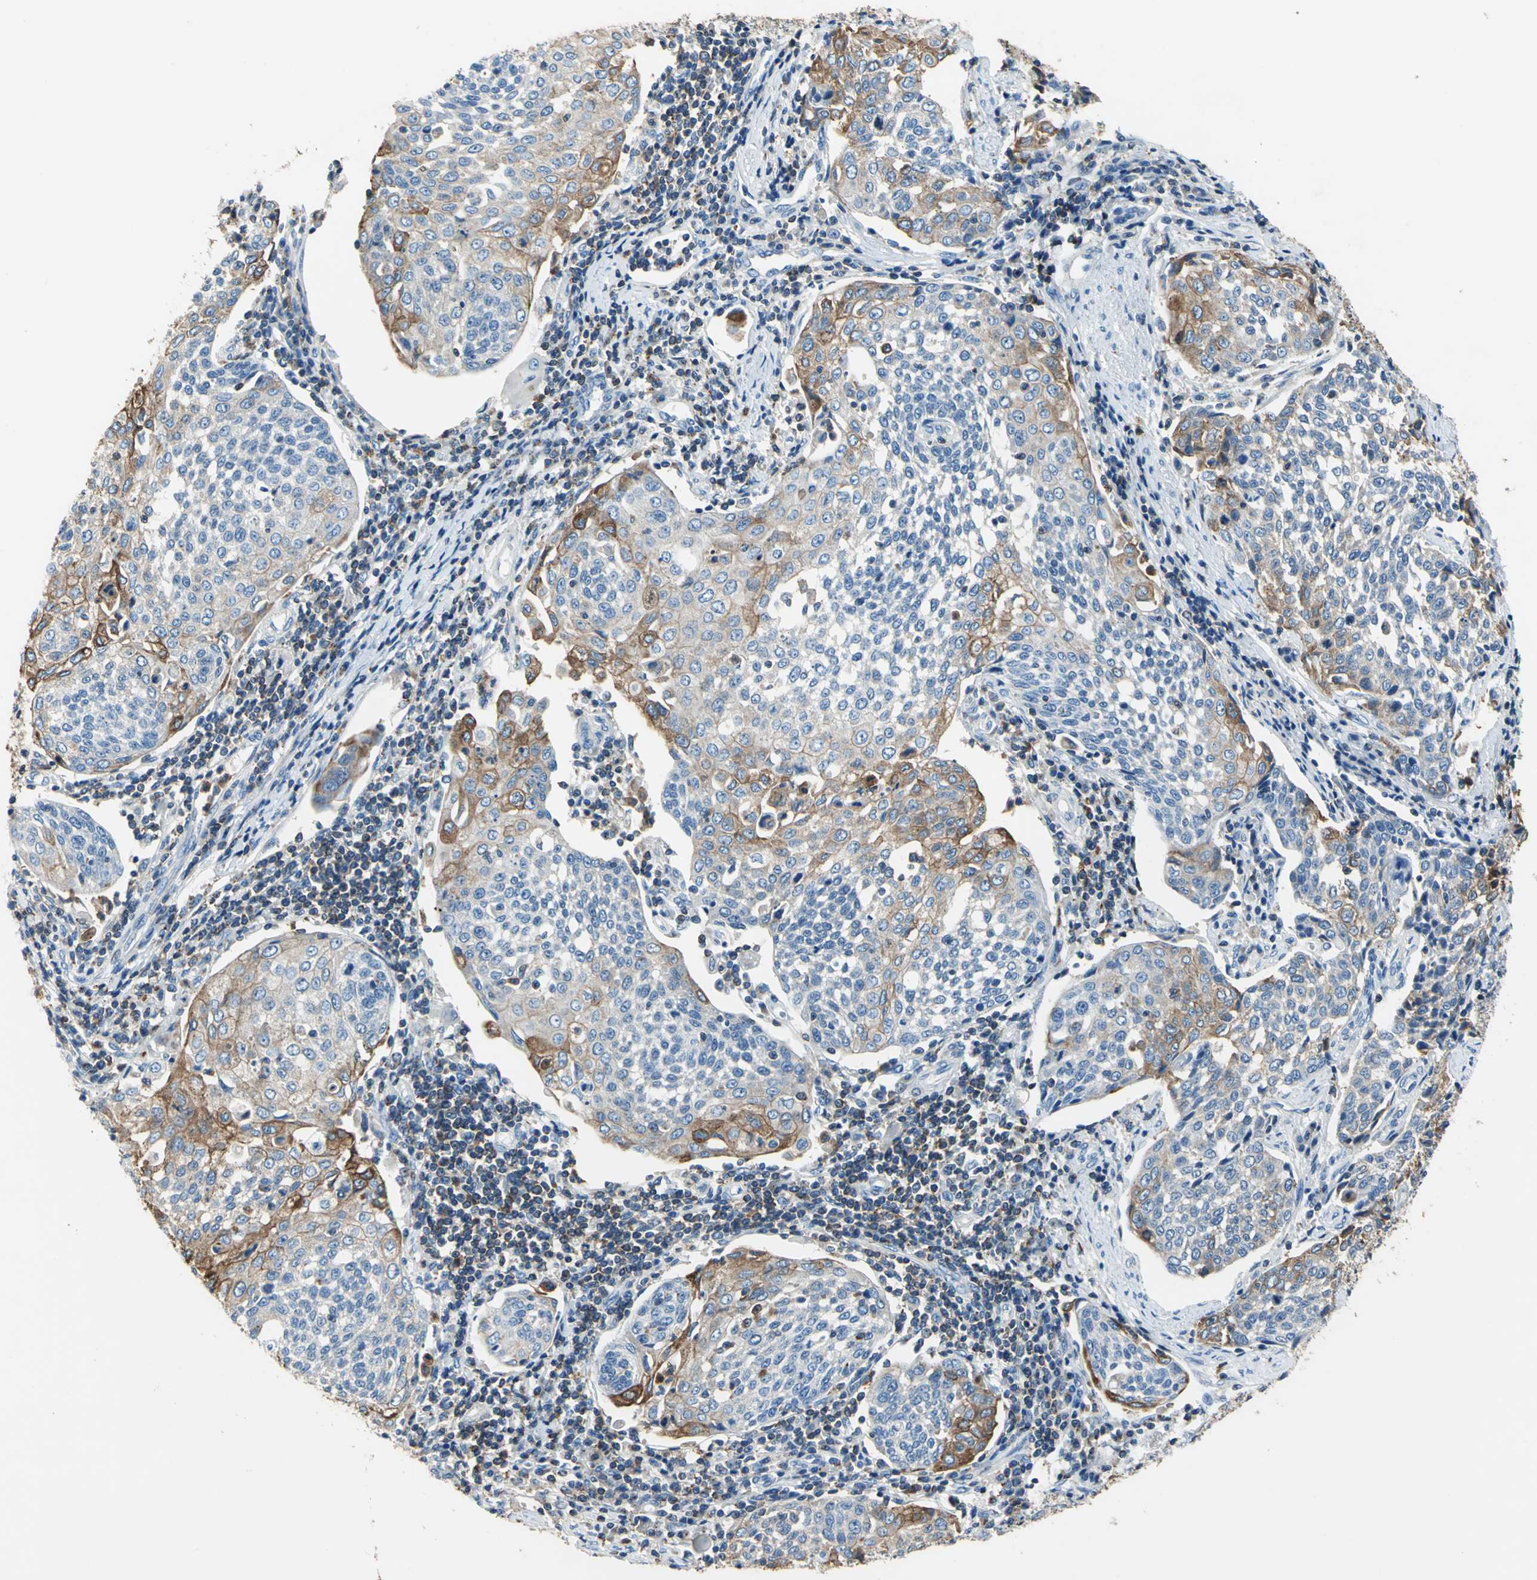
{"staining": {"intensity": "moderate", "quantity": "<25%", "location": "cytoplasmic/membranous"}, "tissue": "cervical cancer", "cell_type": "Tumor cells", "image_type": "cancer", "snomed": [{"axis": "morphology", "description": "Squamous cell carcinoma, NOS"}, {"axis": "topography", "description": "Cervix"}], "caption": "IHC (DAB) staining of squamous cell carcinoma (cervical) shows moderate cytoplasmic/membranous protein expression in about <25% of tumor cells.", "gene": "SEPTIN6", "patient": {"sex": "female", "age": 34}}